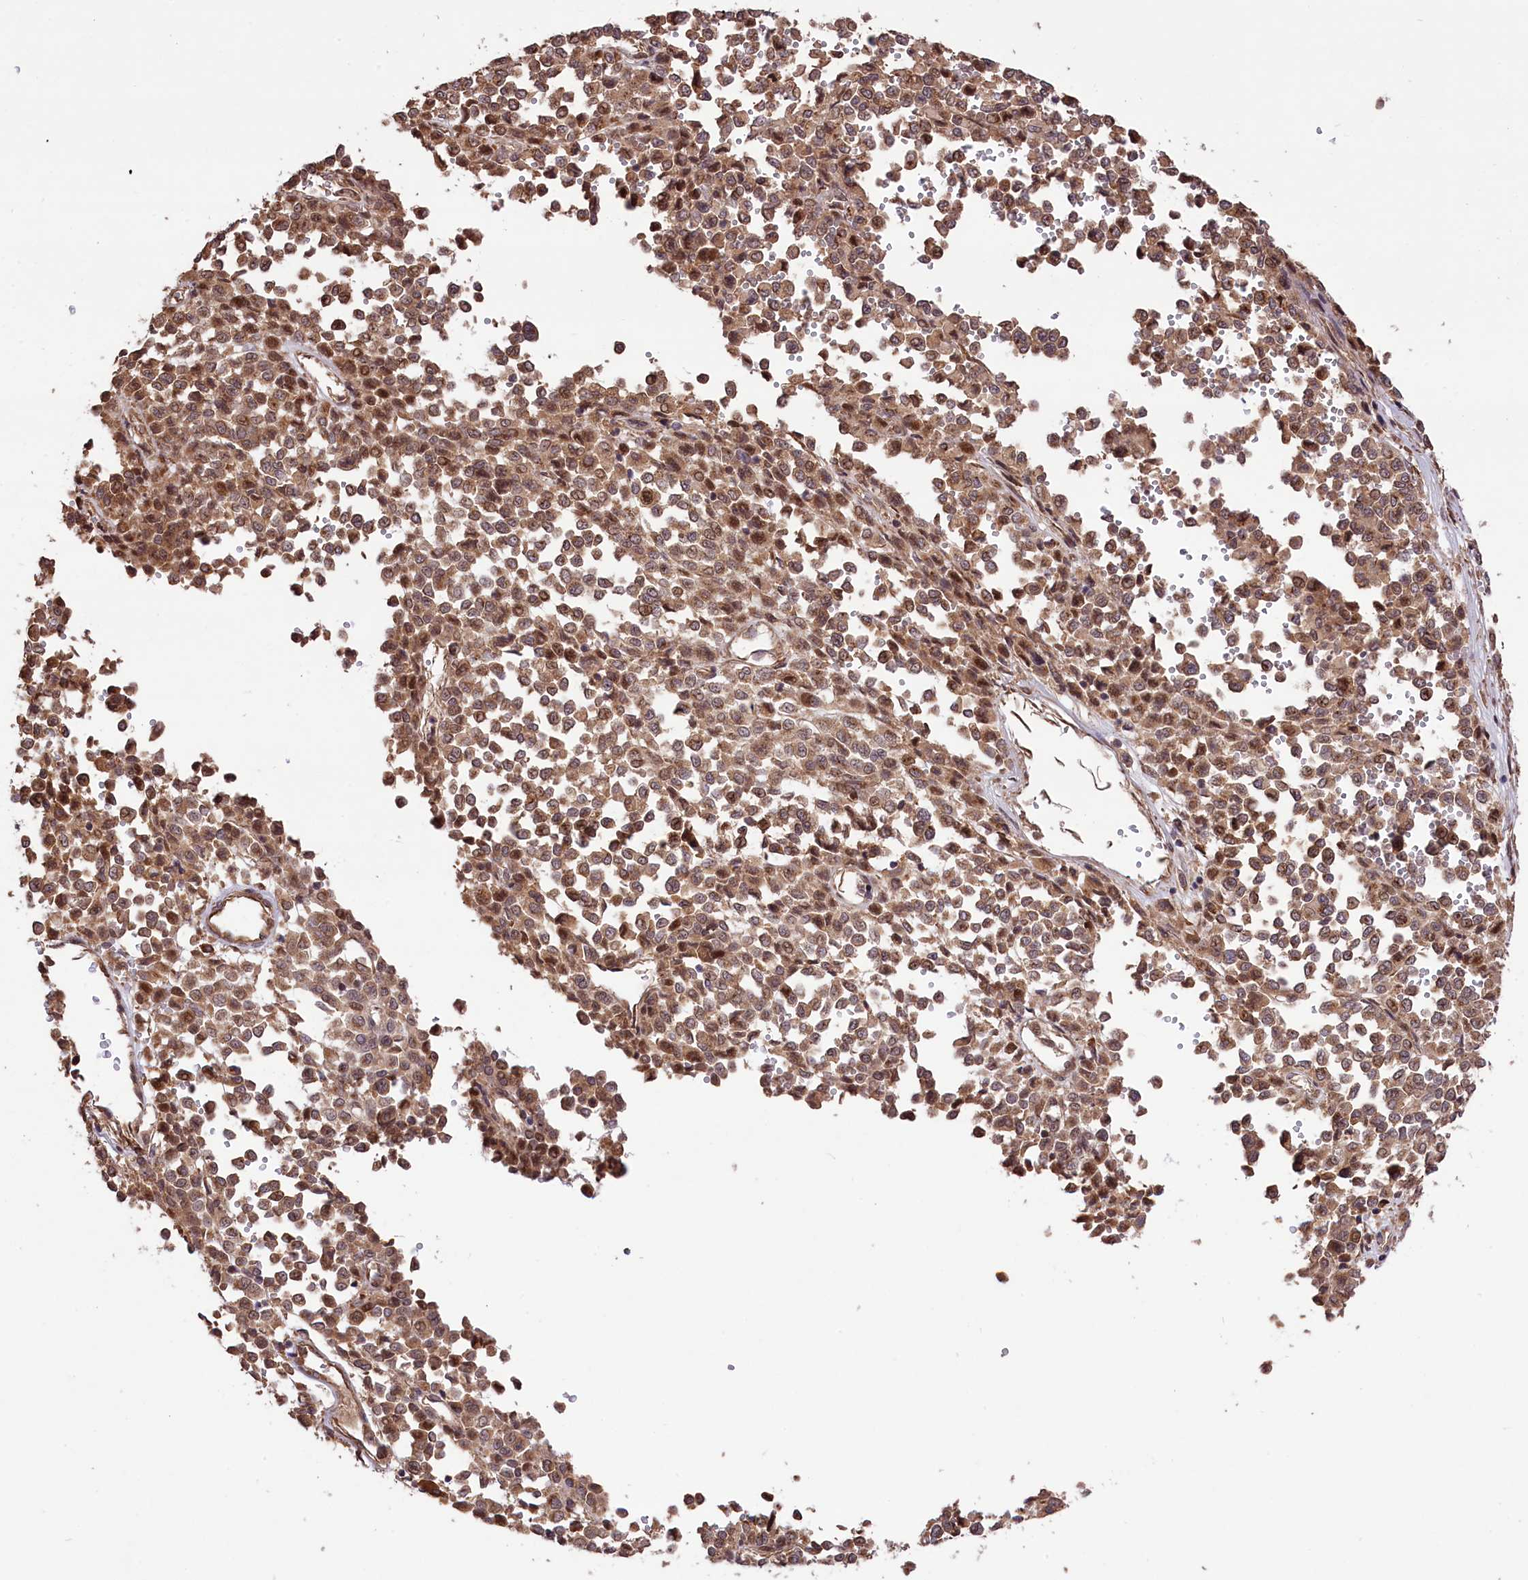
{"staining": {"intensity": "moderate", "quantity": ">75%", "location": "cytoplasmic/membranous,nuclear"}, "tissue": "melanoma", "cell_type": "Tumor cells", "image_type": "cancer", "snomed": [{"axis": "morphology", "description": "Malignant melanoma, Metastatic site"}, {"axis": "topography", "description": "Pancreas"}], "caption": "Approximately >75% of tumor cells in human malignant melanoma (metastatic site) reveal moderate cytoplasmic/membranous and nuclear protein expression as visualized by brown immunohistochemical staining.", "gene": "HDAC5", "patient": {"sex": "female", "age": 30}}